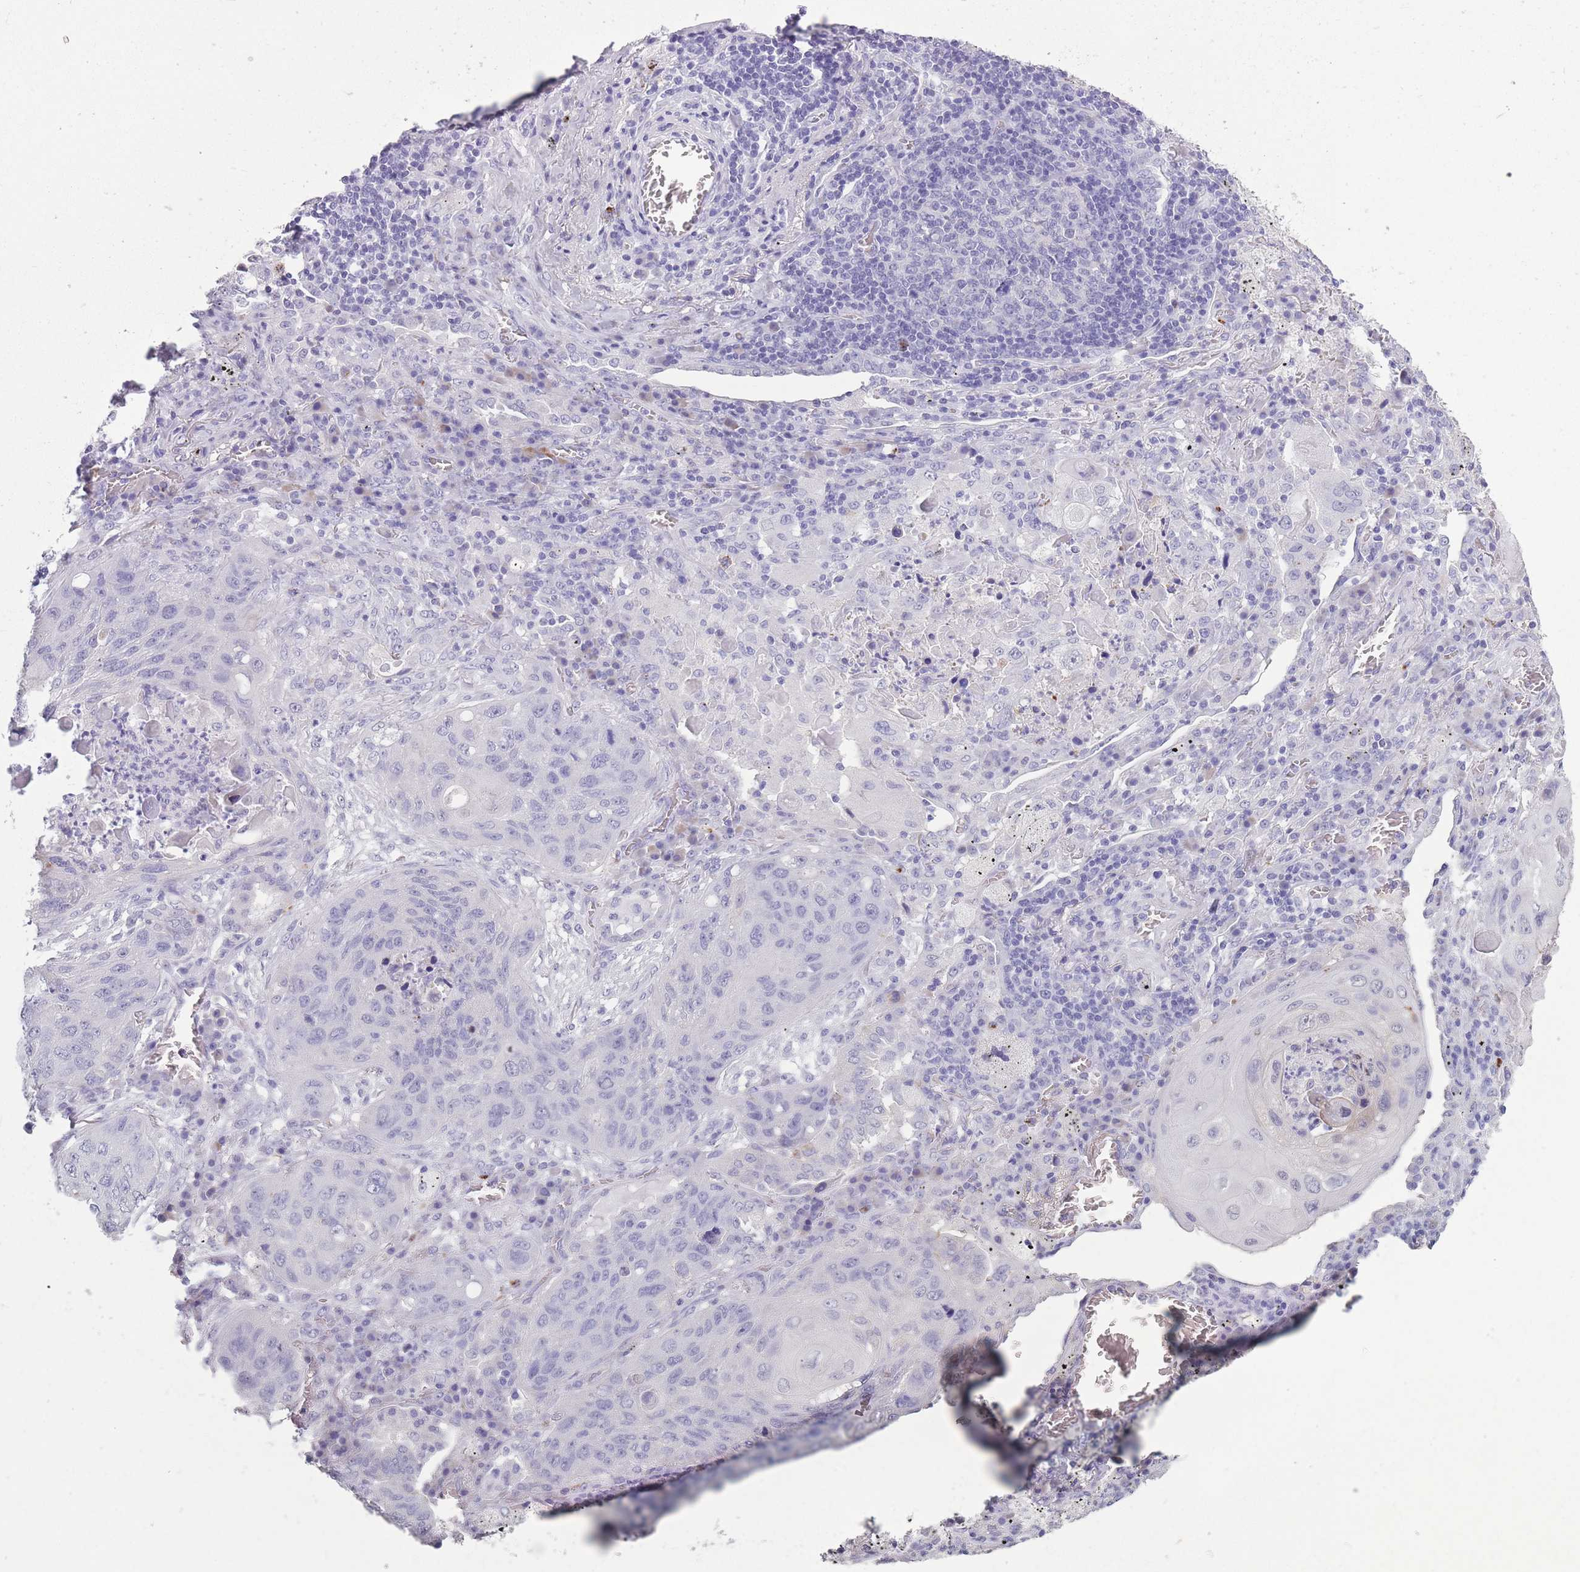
{"staining": {"intensity": "negative", "quantity": "none", "location": "none"}, "tissue": "lung cancer", "cell_type": "Tumor cells", "image_type": "cancer", "snomed": [{"axis": "morphology", "description": "Squamous cell carcinoma, NOS"}, {"axis": "topography", "description": "Lung"}], "caption": "An immunohistochemistry (IHC) histopathology image of squamous cell carcinoma (lung) is shown. There is no staining in tumor cells of squamous cell carcinoma (lung).", "gene": "OR7C1", "patient": {"sex": "female", "age": 63}}